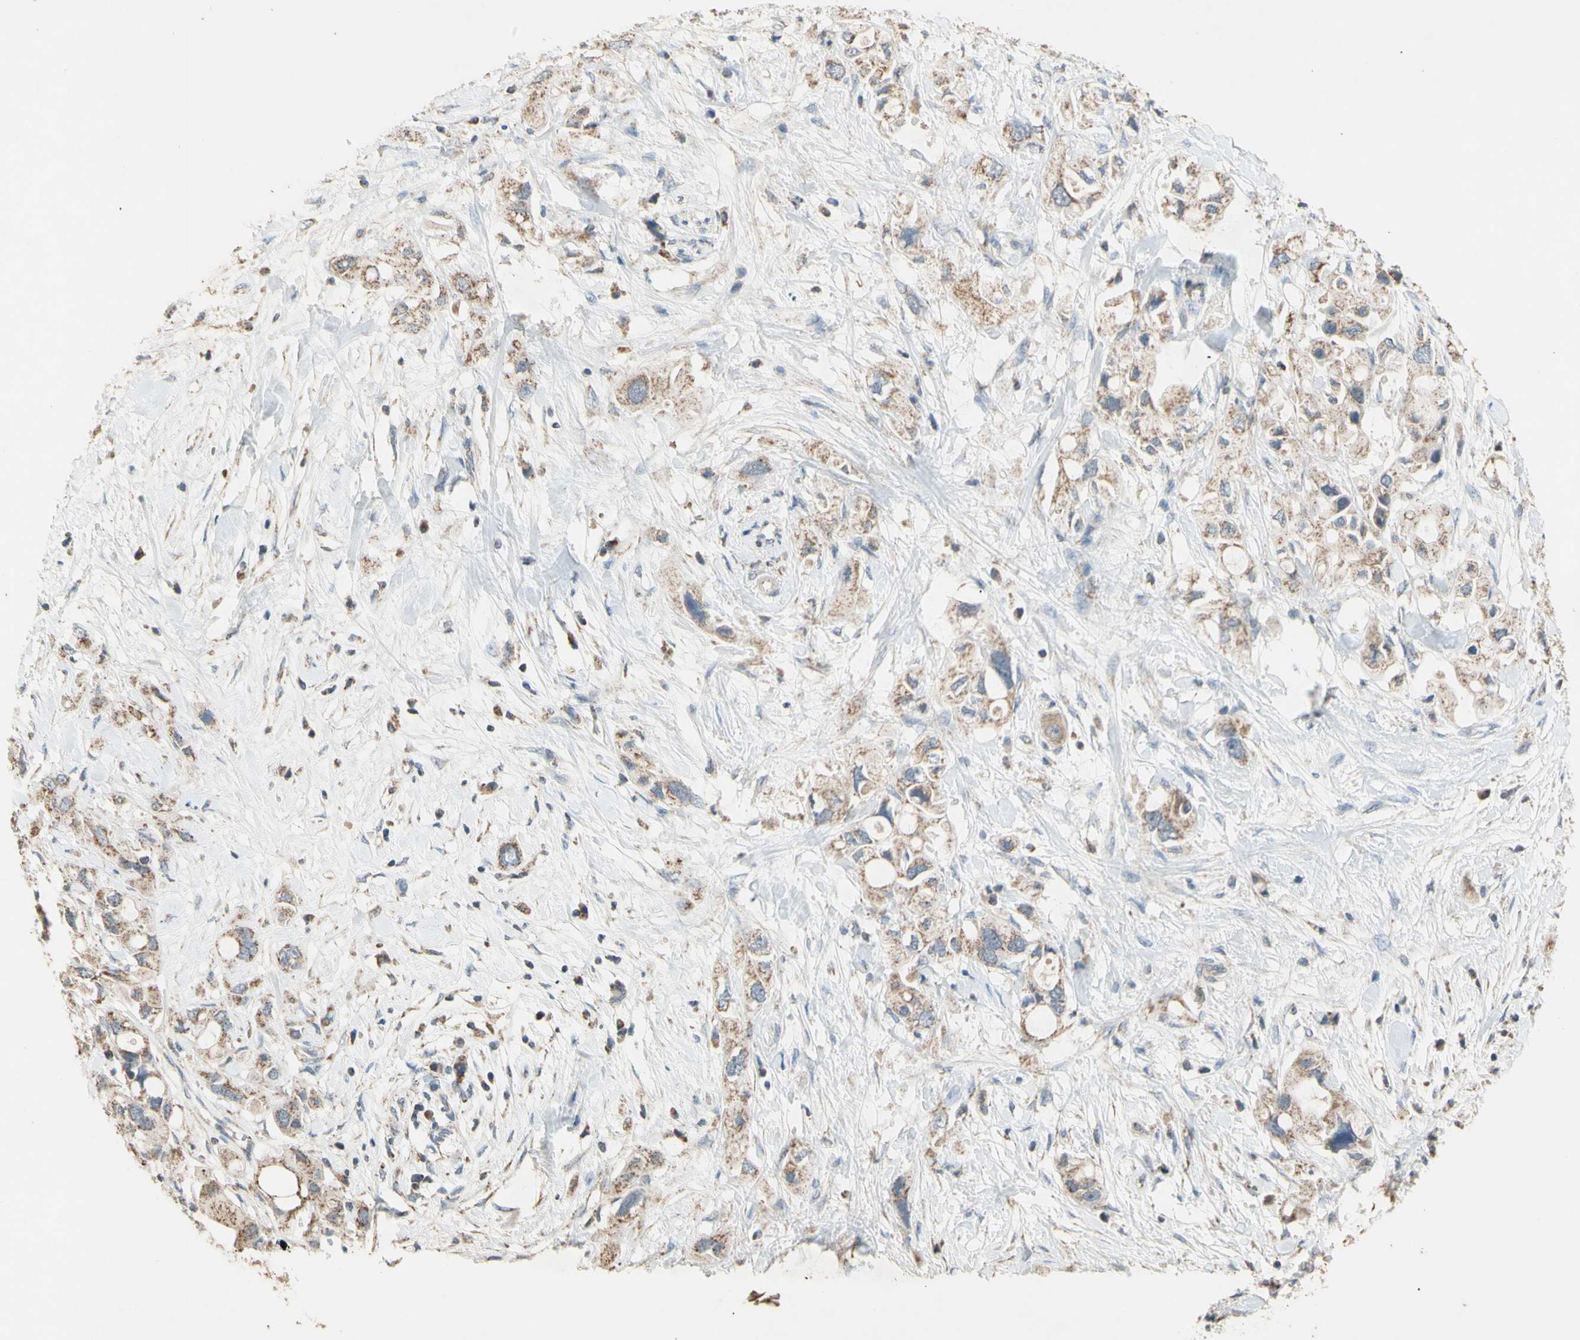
{"staining": {"intensity": "moderate", "quantity": ">75%", "location": "cytoplasmic/membranous"}, "tissue": "pancreatic cancer", "cell_type": "Tumor cells", "image_type": "cancer", "snomed": [{"axis": "morphology", "description": "Adenocarcinoma, NOS"}, {"axis": "topography", "description": "Pancreas"}], "caption": "DAB immunohistochemical staining of human pancreatic cancer (adenocarcinoma) exhibits moderate cytoplasmic/membranous protein staining in approximately >75% of tumor cells.", "gene": "PTGIS", "patient": {"sex": "female", "age": 56}}